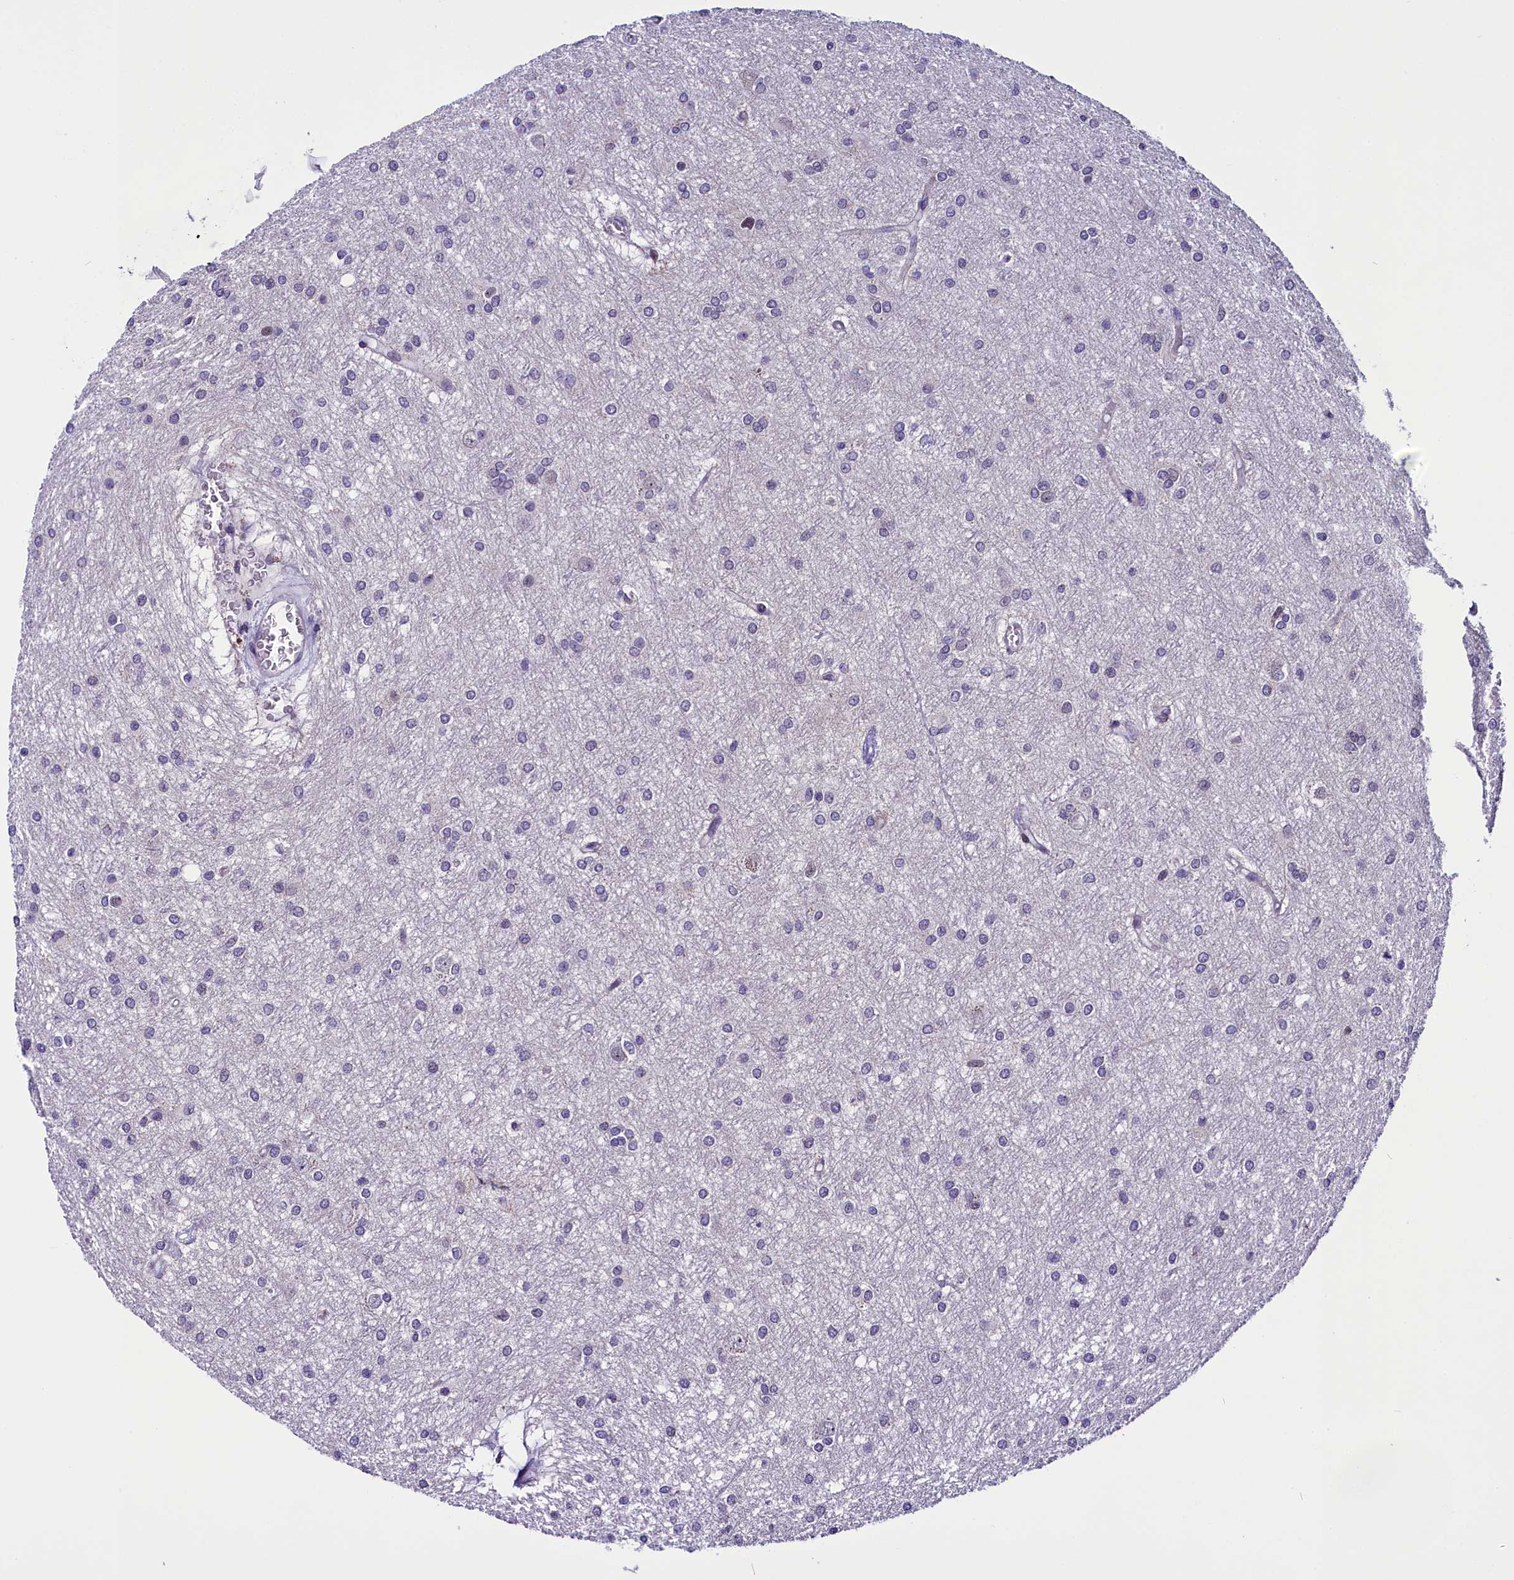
{"staining": {"intensity": "negative", "quantity": "none", "location": "none"}, "tissue": "glioma", "cell_type": "Tumor cells", "image_type": "cancer", "snomed": [{"axis": "morphology", "description": "Glioma, malignant, High grade"}, {"axis": "topography", "description": "Brain"}], "caption": "The micrograph exhibits no staining of tumor cells in malignant glioma (high-grade).", "gene": "CCDC106", "patient": {"sex": "female", "age": 50}}